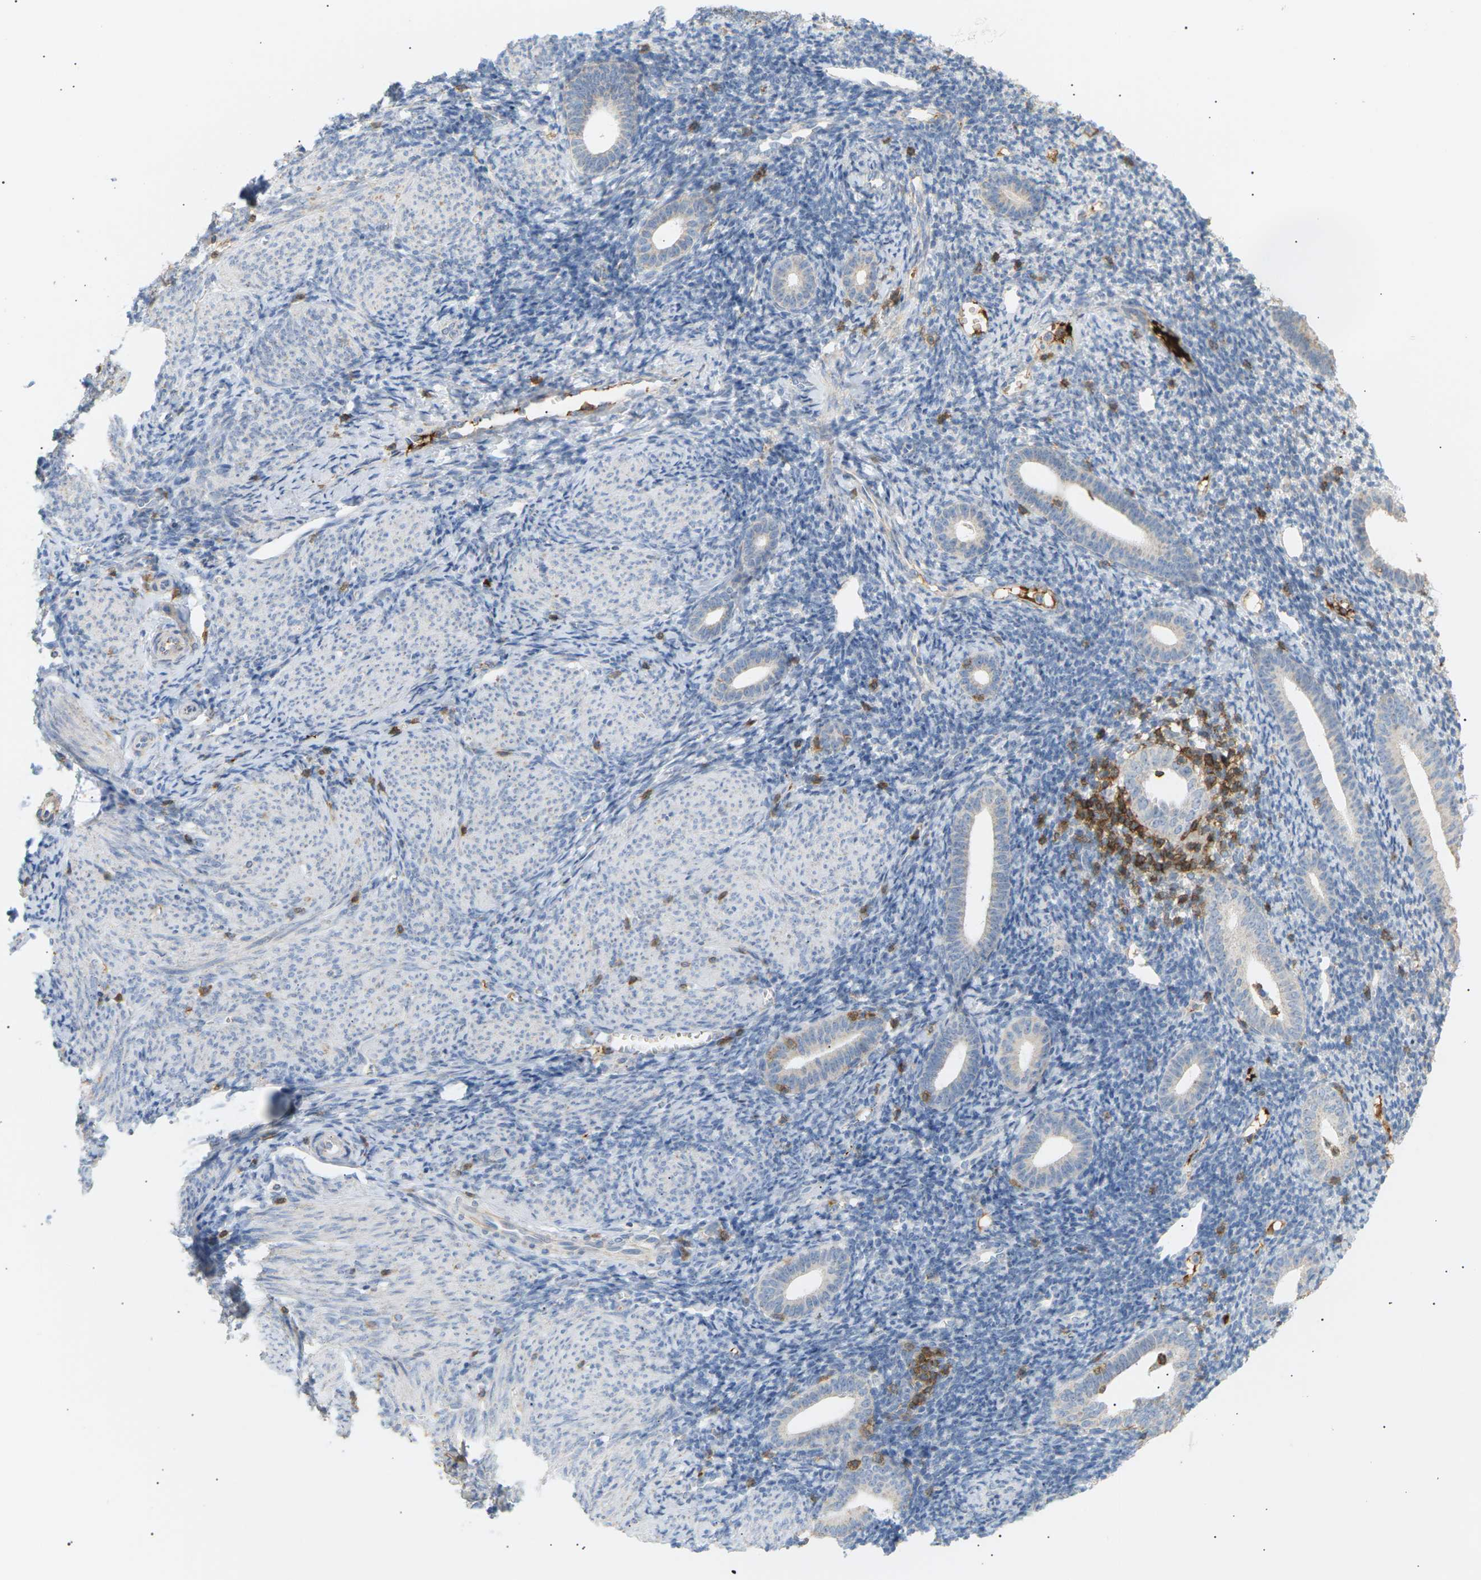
{"staining": {"intensity": "negative", "quantity": "none", "location": "none"}, "tissue": "endometrium", "cell_type": "Cells in endometrial stroma", "image_type": "normal", "snomed": [{"axis": "morphology", "description": "Normal tissue, NOS"}, {"axis": "topography", "description": "Endometrium"}], "caption": "Cells in endometrial stroma are negative for brown protein staining in normal endometrium. Brightfield microscopy of immunohistochemistry stained with DAB (3,3'-diaminobenzidine) (brown) and hematoxylin (blue), captured at high magnification.", "gene": "LIME1", "patient": {"sex": "female", "age": 50}}